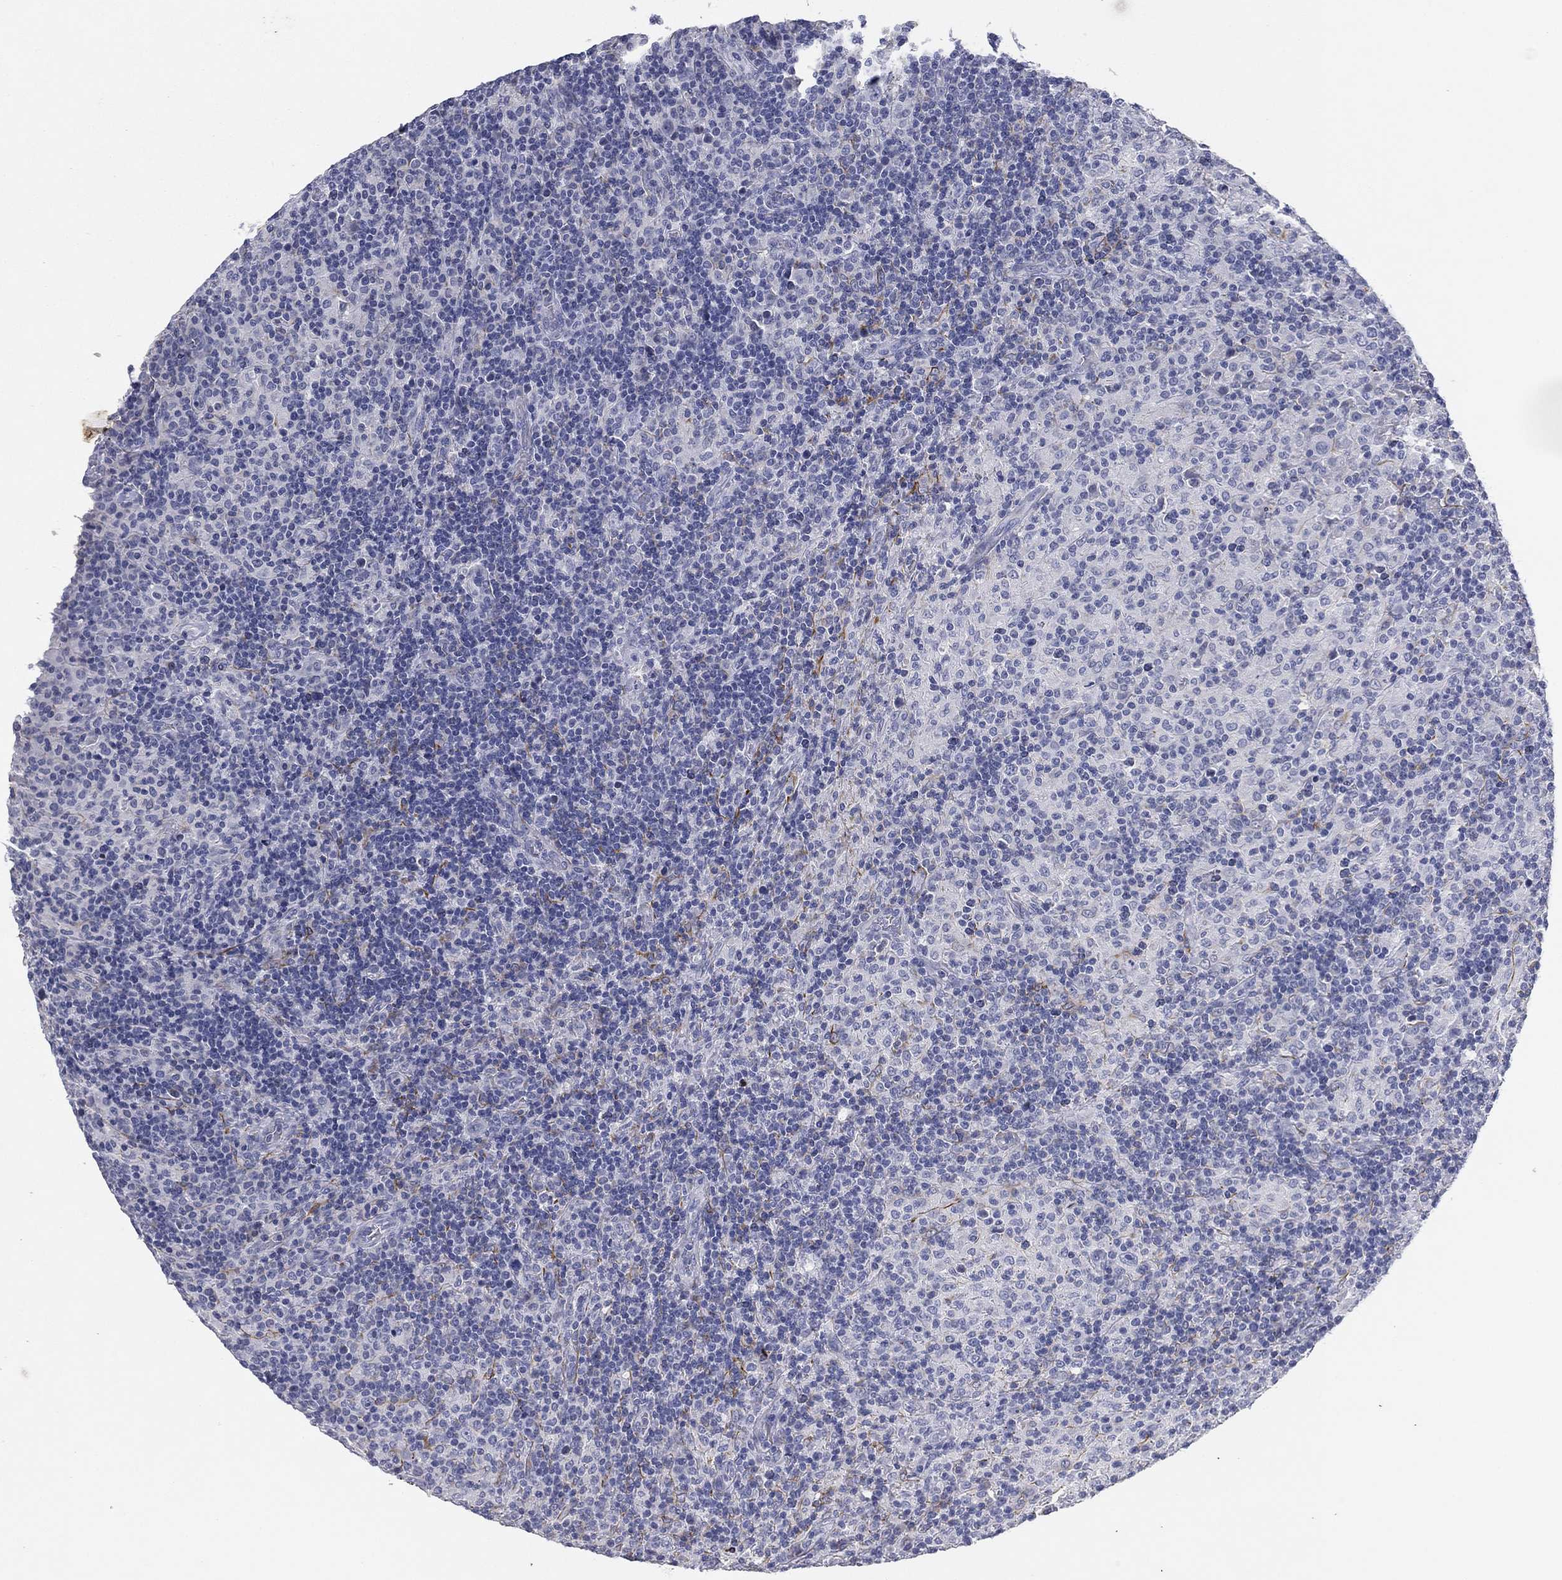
{"staining": {"intensity": "negative", "quantity": "none", "location": "none"}, "tissue": "lymphoma", "cell_type": "Tumor cells", "image_type": "cancer", "snomed": [{"axis": "morphology", "description": "Hodgkin's disease, NOS"}, {"axis": "topography", "description": "Lymph node"}], "caption": "High power microscopy histopathology image of an IHC image of lymphoma, revealing no significant staining in tumor cells.", "gene": "KRT7", "patient": {"sex": "male", "age": 70}}